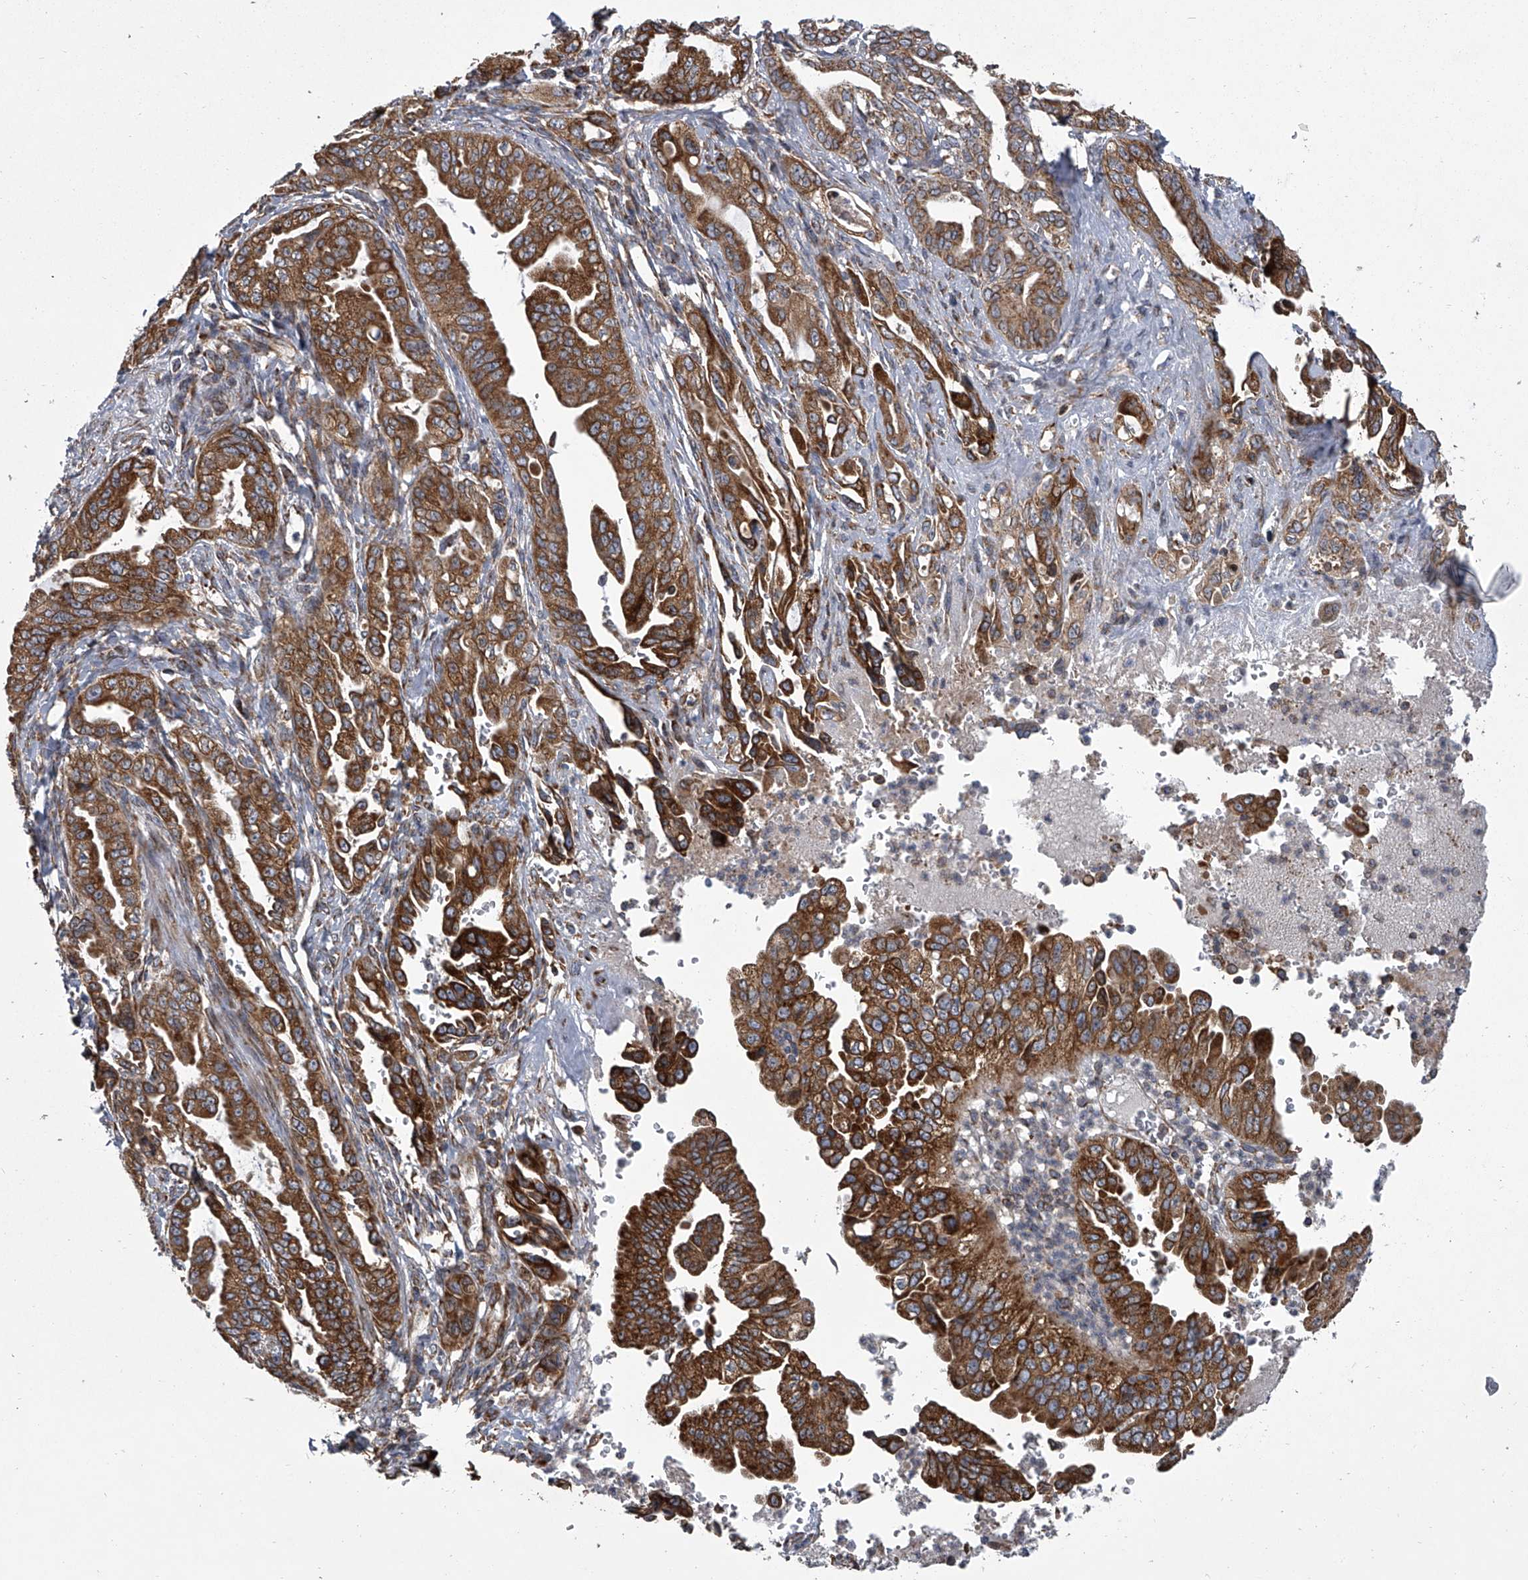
{"staining": {"intensity": "strong", "quantity": ">75%", "location": "cytoplasmic/membranous"}, "tissue": "pancreatic cancer", "cell_type": "Tumor cells", "image_type": "cancer", "snomed": [{"axis": "morphology", "description": "Adenocarcinoma, NOS"}, {"axis": "topography", "description": "Pancreas"}], "caption": "Strong cytoplasmic/membranous positivity for a protein is present in about >75% of tumor cells of pancreatic cancer (adenocarcinoma) using IHC.", "gene": "ZC3H15", "patient": {"sex": "male", "age": 70}}